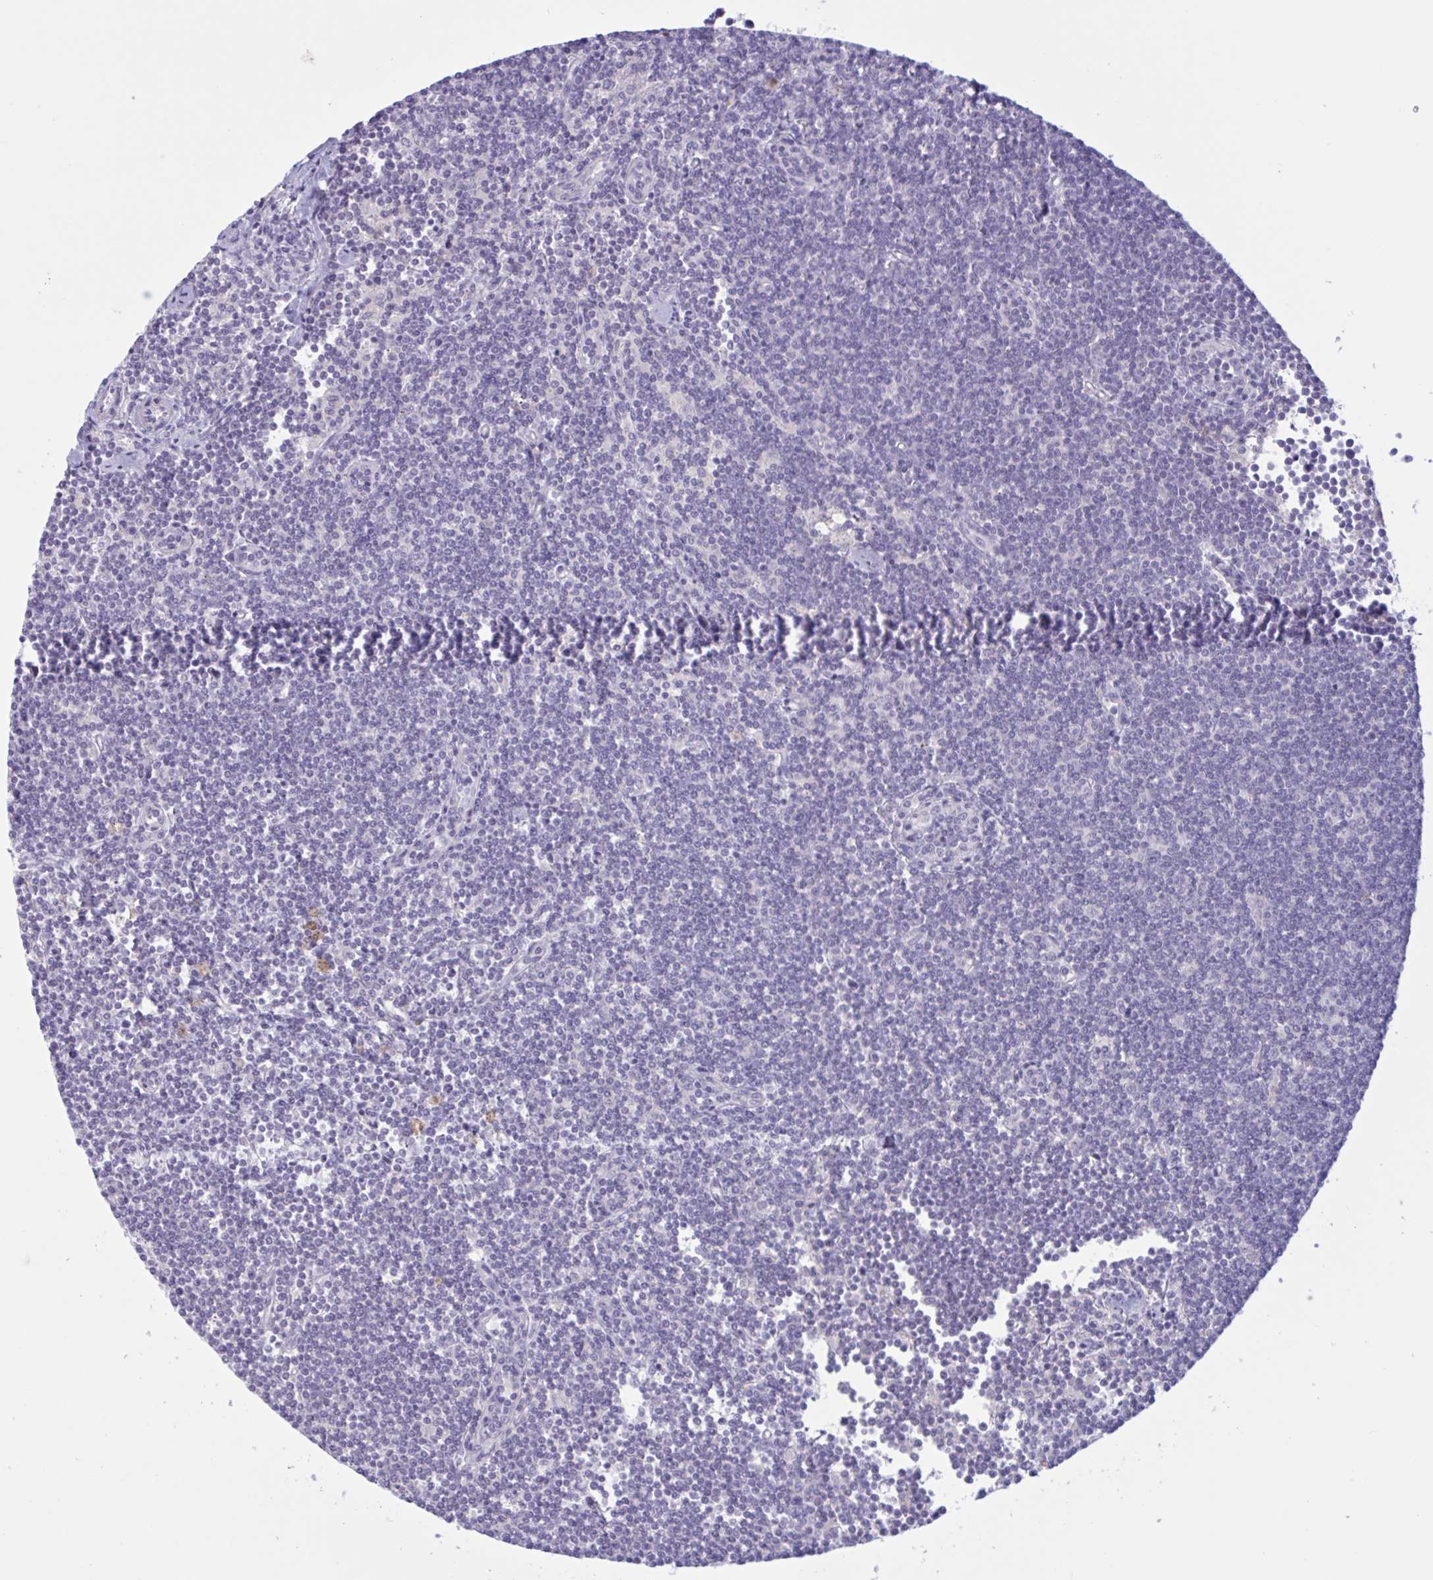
{"staining": {"intensity": "negative", "quantity": "none", "location": "none"}, "tissue": "lymphoma", "cell_type": "Tumor cells", "image_type": "cancer", "snomed": [{"axis": "morphology", "description": "Malignant lymphoma, non-Hodgkin's type, Low grade"}, {"axis": "topography", "description": "Lymph node"}], "caption": "Immunohistochemistry of lymphoma reveals no positivity in tumor cells. The staining was performed using DAB (3,3'-diaminobenzidine) to visualize the protein expression in brown, while the nuclei were stained in blue with hematoxylin (Magnification: 20x).", "gene": "RFPL4B", "patient": {"sex": "female", "age": 73}}